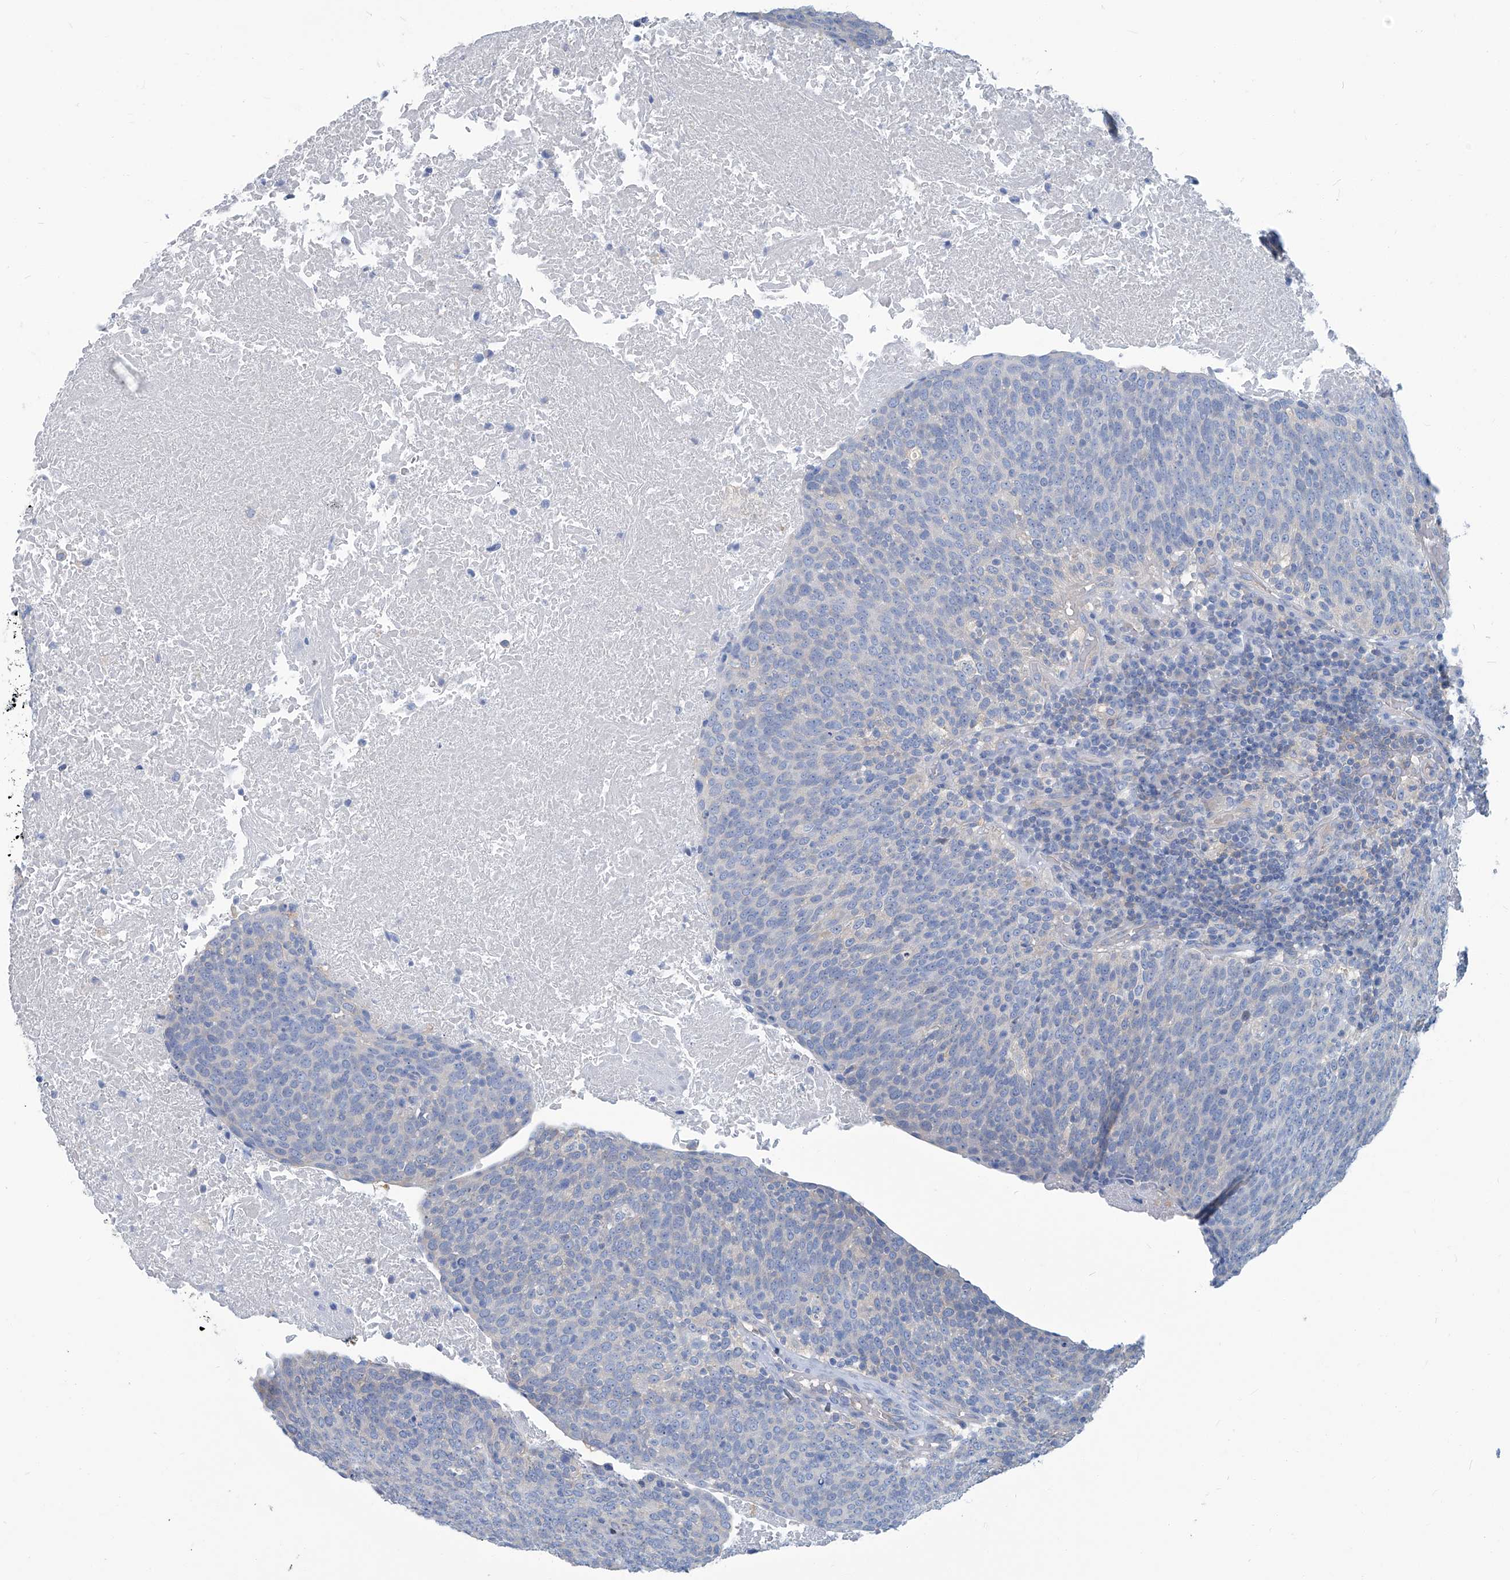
{"staining": {"intensity": "negative", "quantity": "none", "location": "none"}, "tissue": "head and neck cancer", "cell_type": "Tumor cells", "image_type": "cancer", "snomed": [{"axis": "morphology", "description": "Squamous cell carcinoma, NOS"}, {"axis": "morphology", "description": "Squamous cell carcinoma, metastatic, NOS"}, {"axis": "topography", "description": "Lymph node"}, {"axis": "topography", "description": "Head-Neck"}], "caption": "Tumor cells show no significant expression in head and neck squamous cell carcinoma. (Brightfield microscopy of DAB IHC at high magnification).", "gene": "PFKL", "patient": {"sex": "male", "age": 62}}